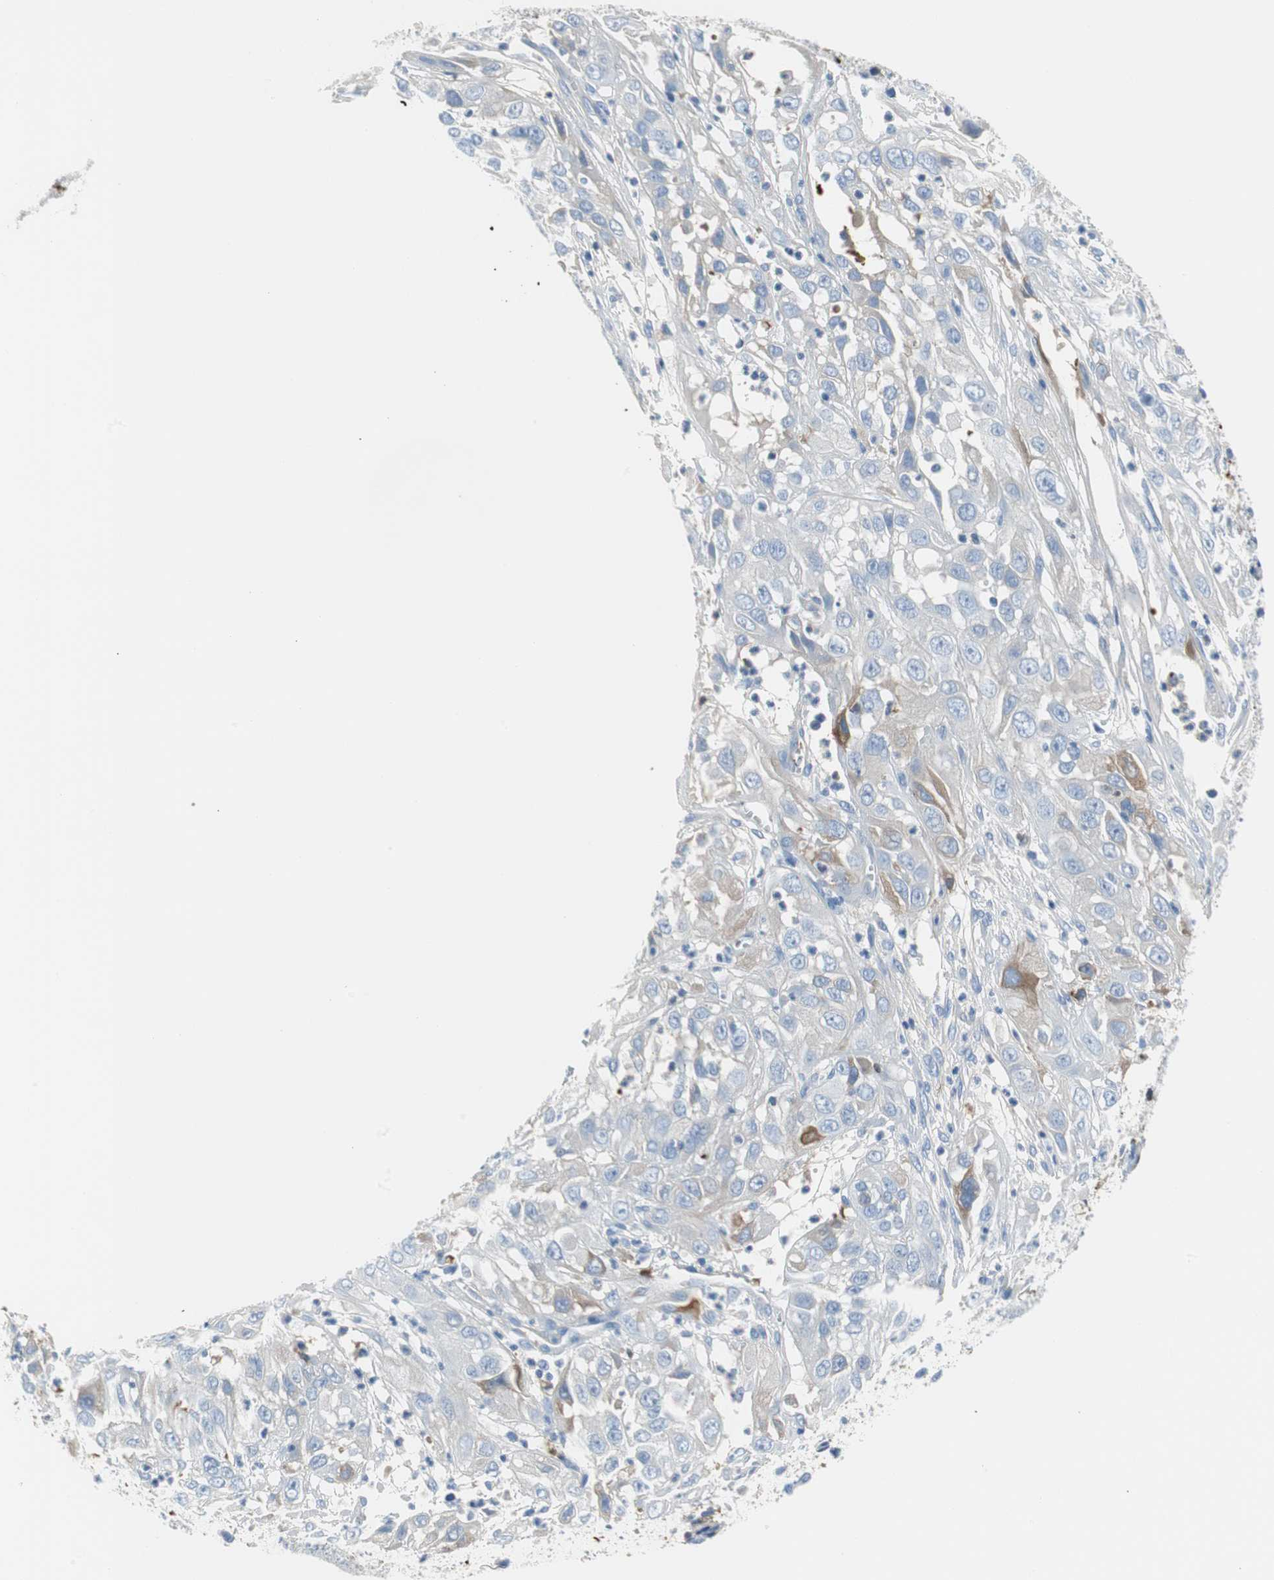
{"staining": {"intensity": "weak", "quantity": ">75%", "location": "cytoplasmic/membranous"}, "tissue": "cervical cancer", "cell_type": "Tumor cells", "image_type": "cancer", "snomed": [{"axis": "morphology", "description": "Squamous cell carcinoma, NOS"}, {"axis": "topography", "description": "Cervix"}], "caption": "Brown immunohistochemical staining in squamous cell carcinoma (cervical) demonstrates weak cytoplasmic/membranous staining in about >75% of tumor cells. Immunohistochemistry stains the protein in brown and the nuclei are stained blue.", "gene": "APCS", "patient": {"sex": "female", "age": 32}}